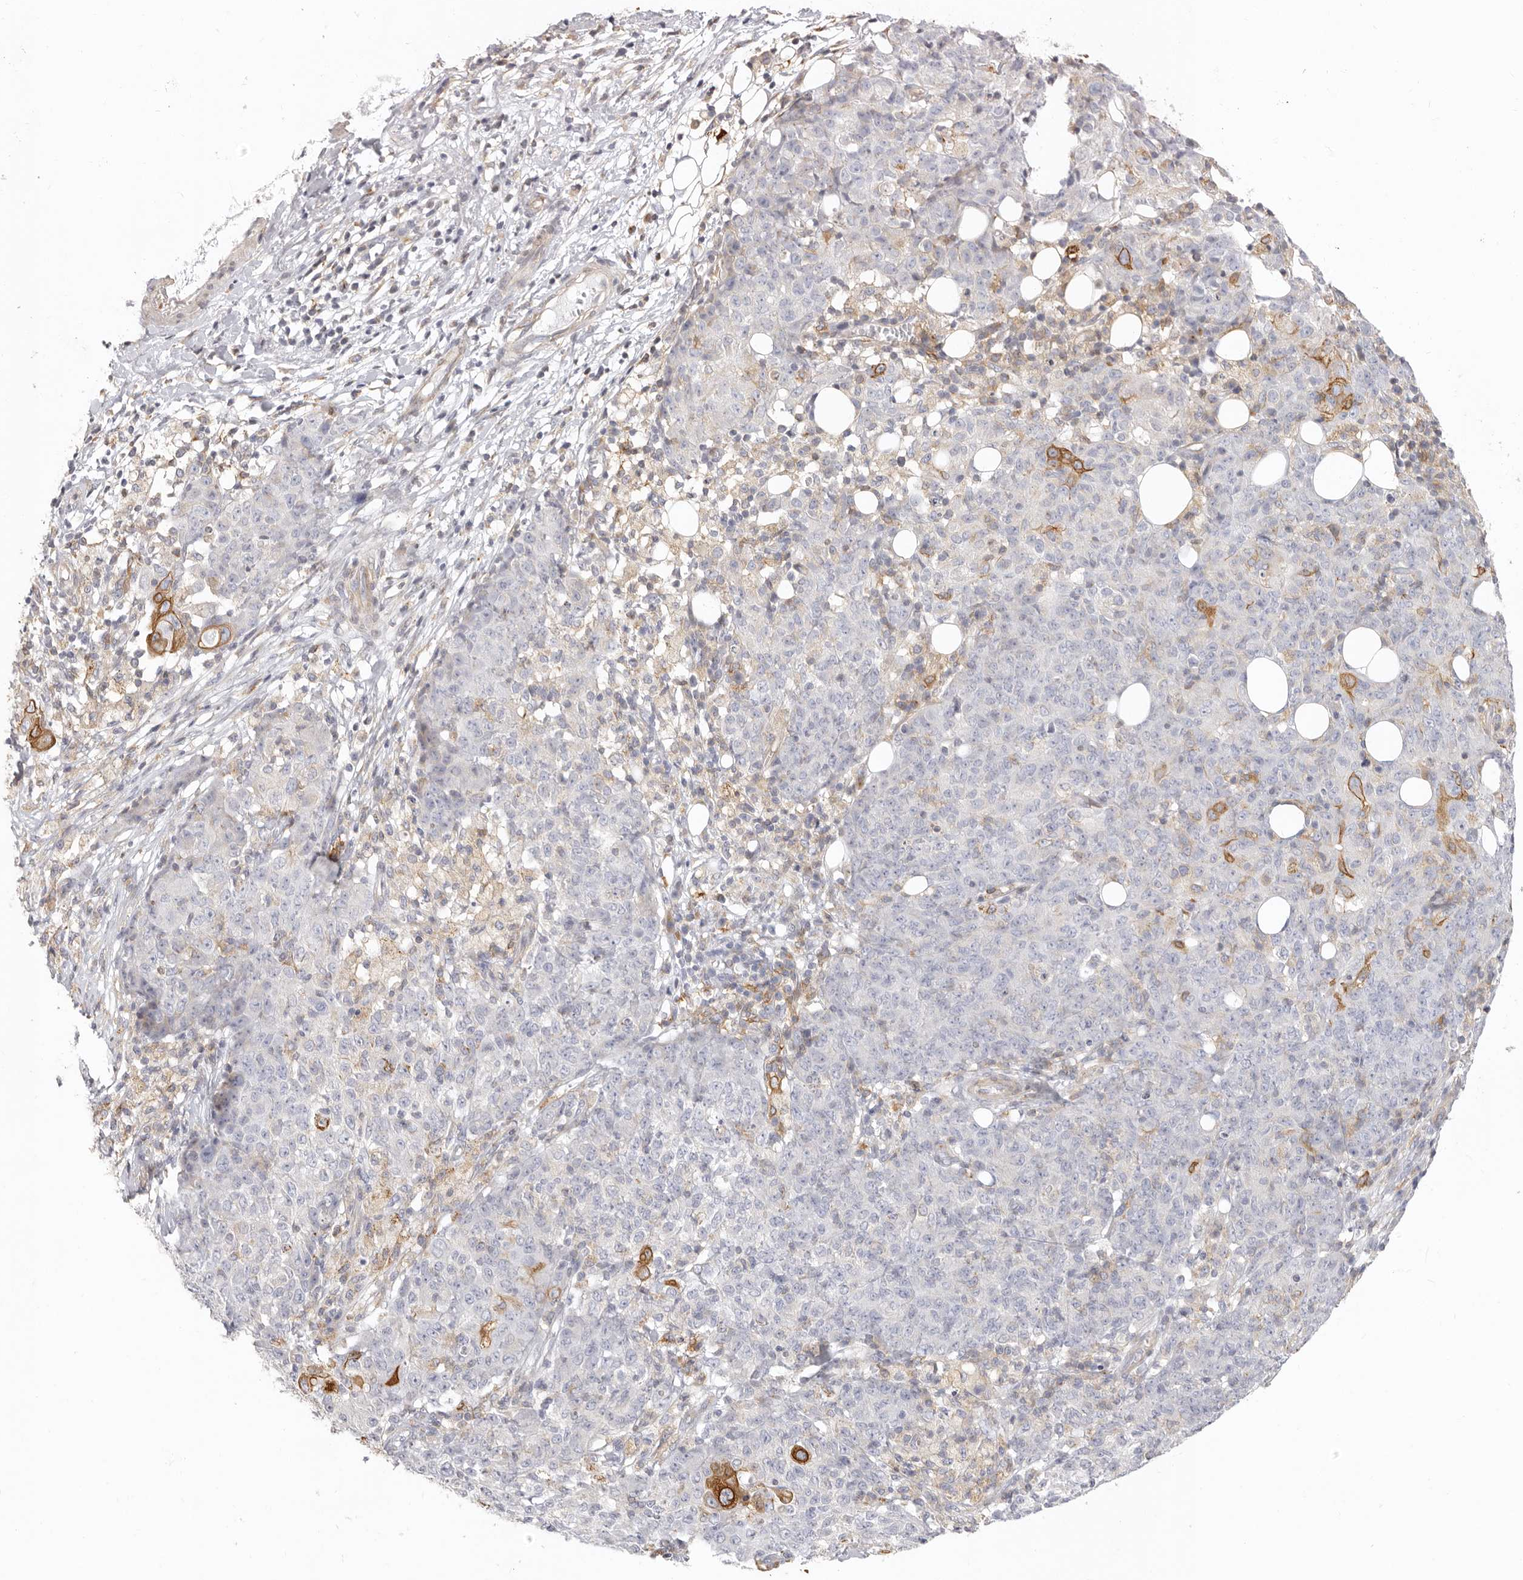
{"staining": {"intensity": "strong", "quantity": "<25%", "location": "cytoplasmic/membranous"}, "tissue": "ovarian cancer", "cell_type": "Tumor cells", "image_type": "cancer", "snomed": [{"axis": "morphology", "description": "Carcinoma, endometroid"}, {"axis": "topography", "description": "Ovary"}], "caption": "A medium amount of strong cytoplasmic/membranous staining is appreciated in approximately <25% of tumor cells in ovarian endometroid carcinoma tissue.", "gene": "NIBAN1", "patient": {"sex": "female", "age": 42}}